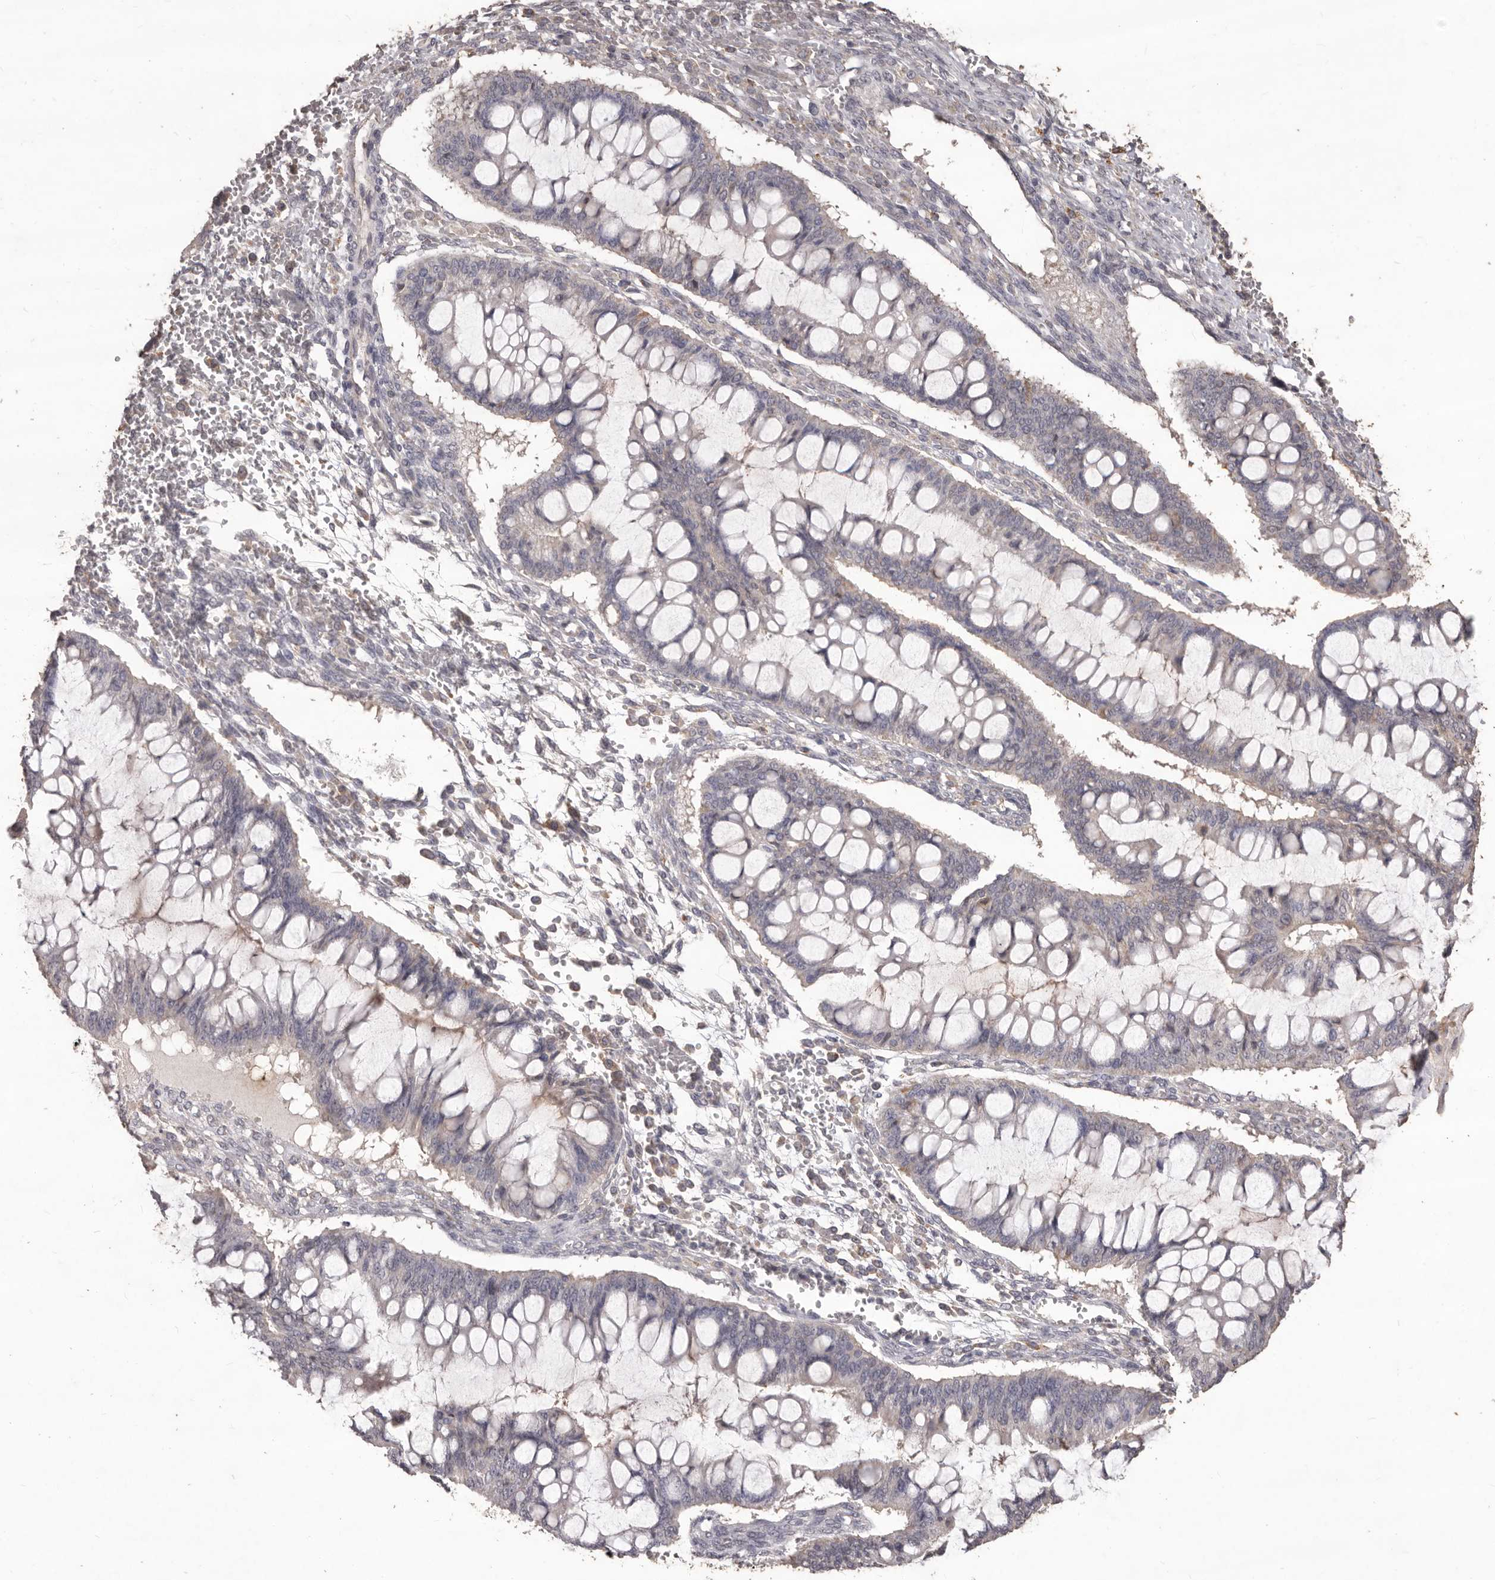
{"staining": {"intensity": "negative", "quantity": "none", "location": "none"}, "tissue": "ovarian cancer", "cell_type": "Tumor cells", "image_type": "cancer", "snomed": [{"axis": "morphology", "description": "Cystadenocarcinoma, mucinous, NOS"}, {"axis": "topography", "description": "Ovary"}], "caption": "There is no significant expression in tumor cells of ovarian cancer (mucinous cystadenocarcinoma).", "gene": "PRSS27", "patient": {"sex": "female", "age": 73}}